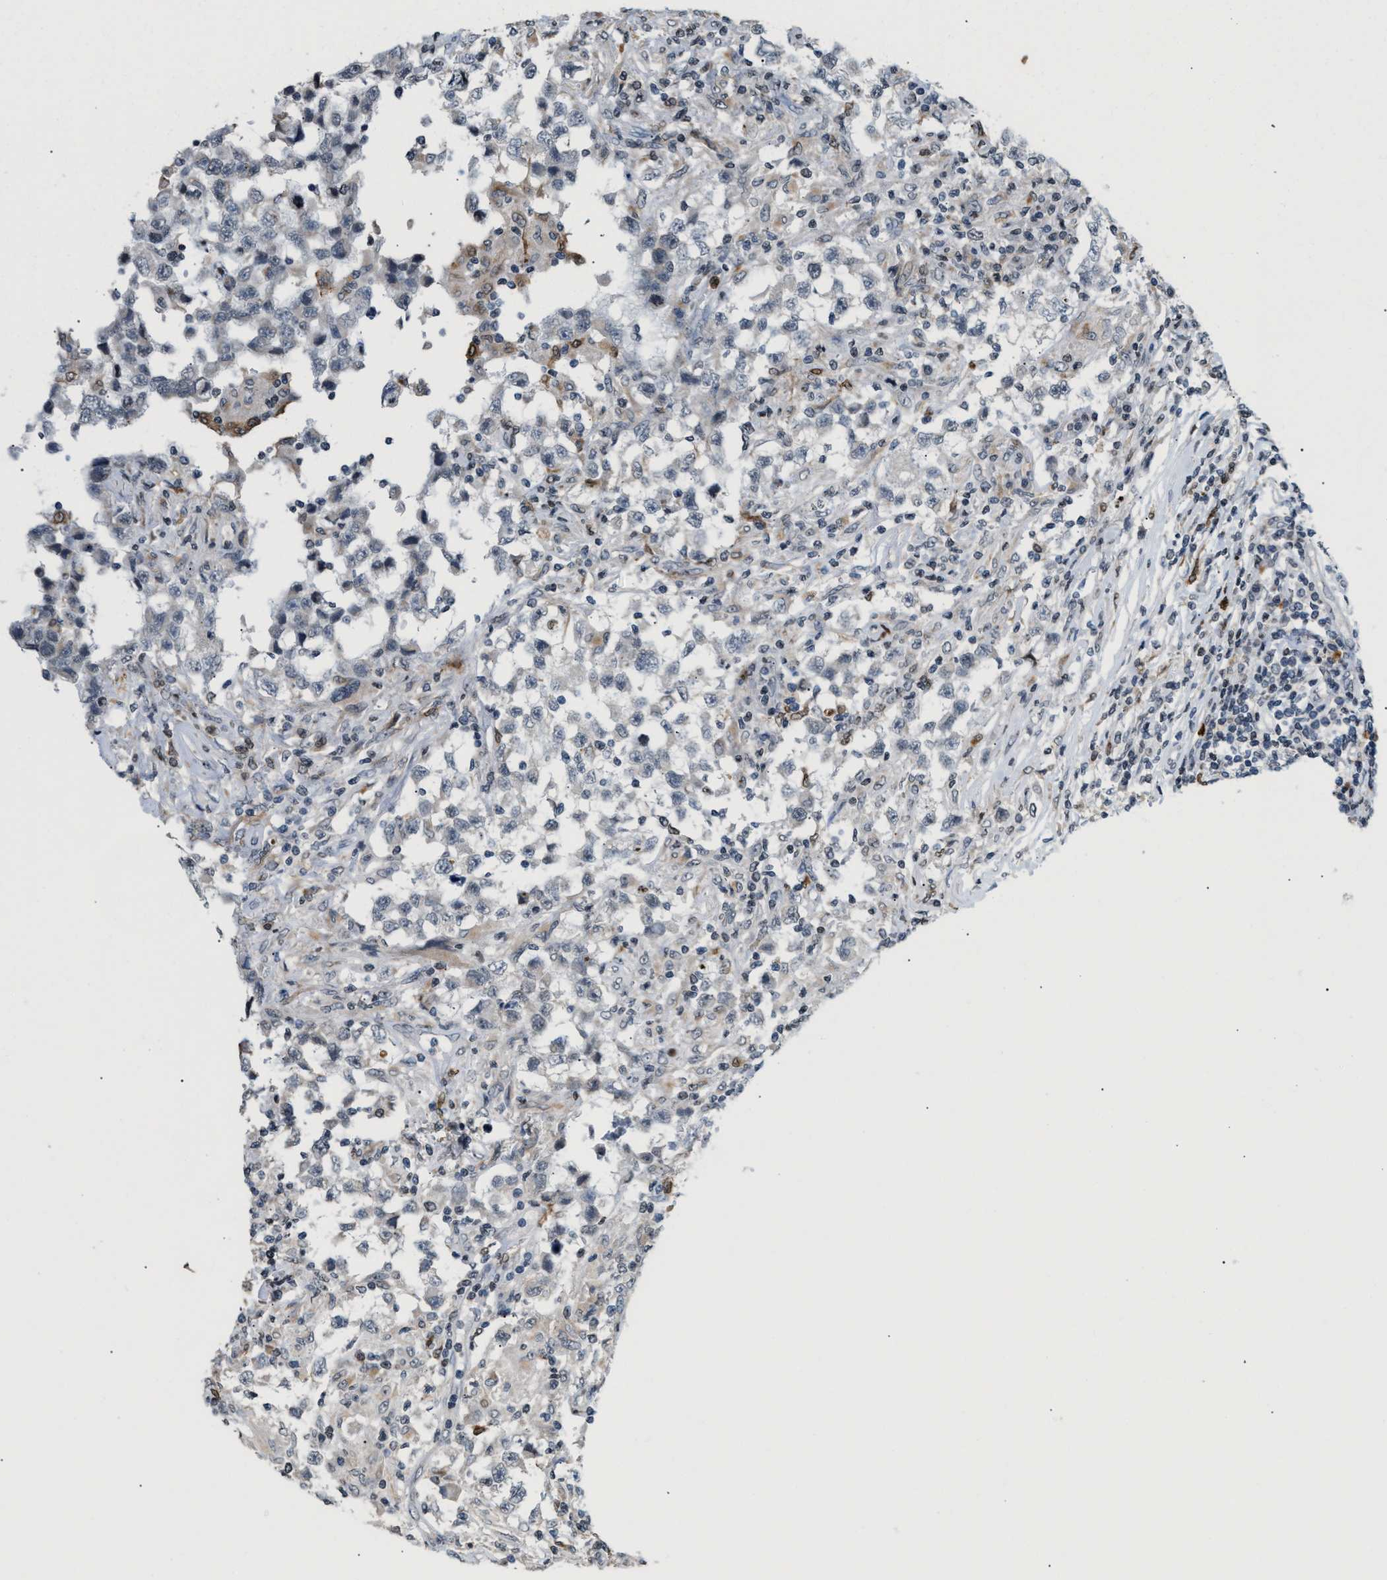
{"staining": {"intensity": "negative", "quantity": "none", "location": "none"}, "tissue": "testis cancer", "cell_type": "Tumor cells", "image_type": "cancer", "snomed": [{"axis": "morphology", "description": "Carcinoma, Embryonal, NOS"}, {"axis": "topography", "description": "Testis"}], "caption": "An IHC image of embryonal carcinoma (testis) is shown. There is no staining in tumor cells of embryonal carcinoma (testis).", "gene": "PRUNE2", "patient": {"sex": "male", "age": 21}}